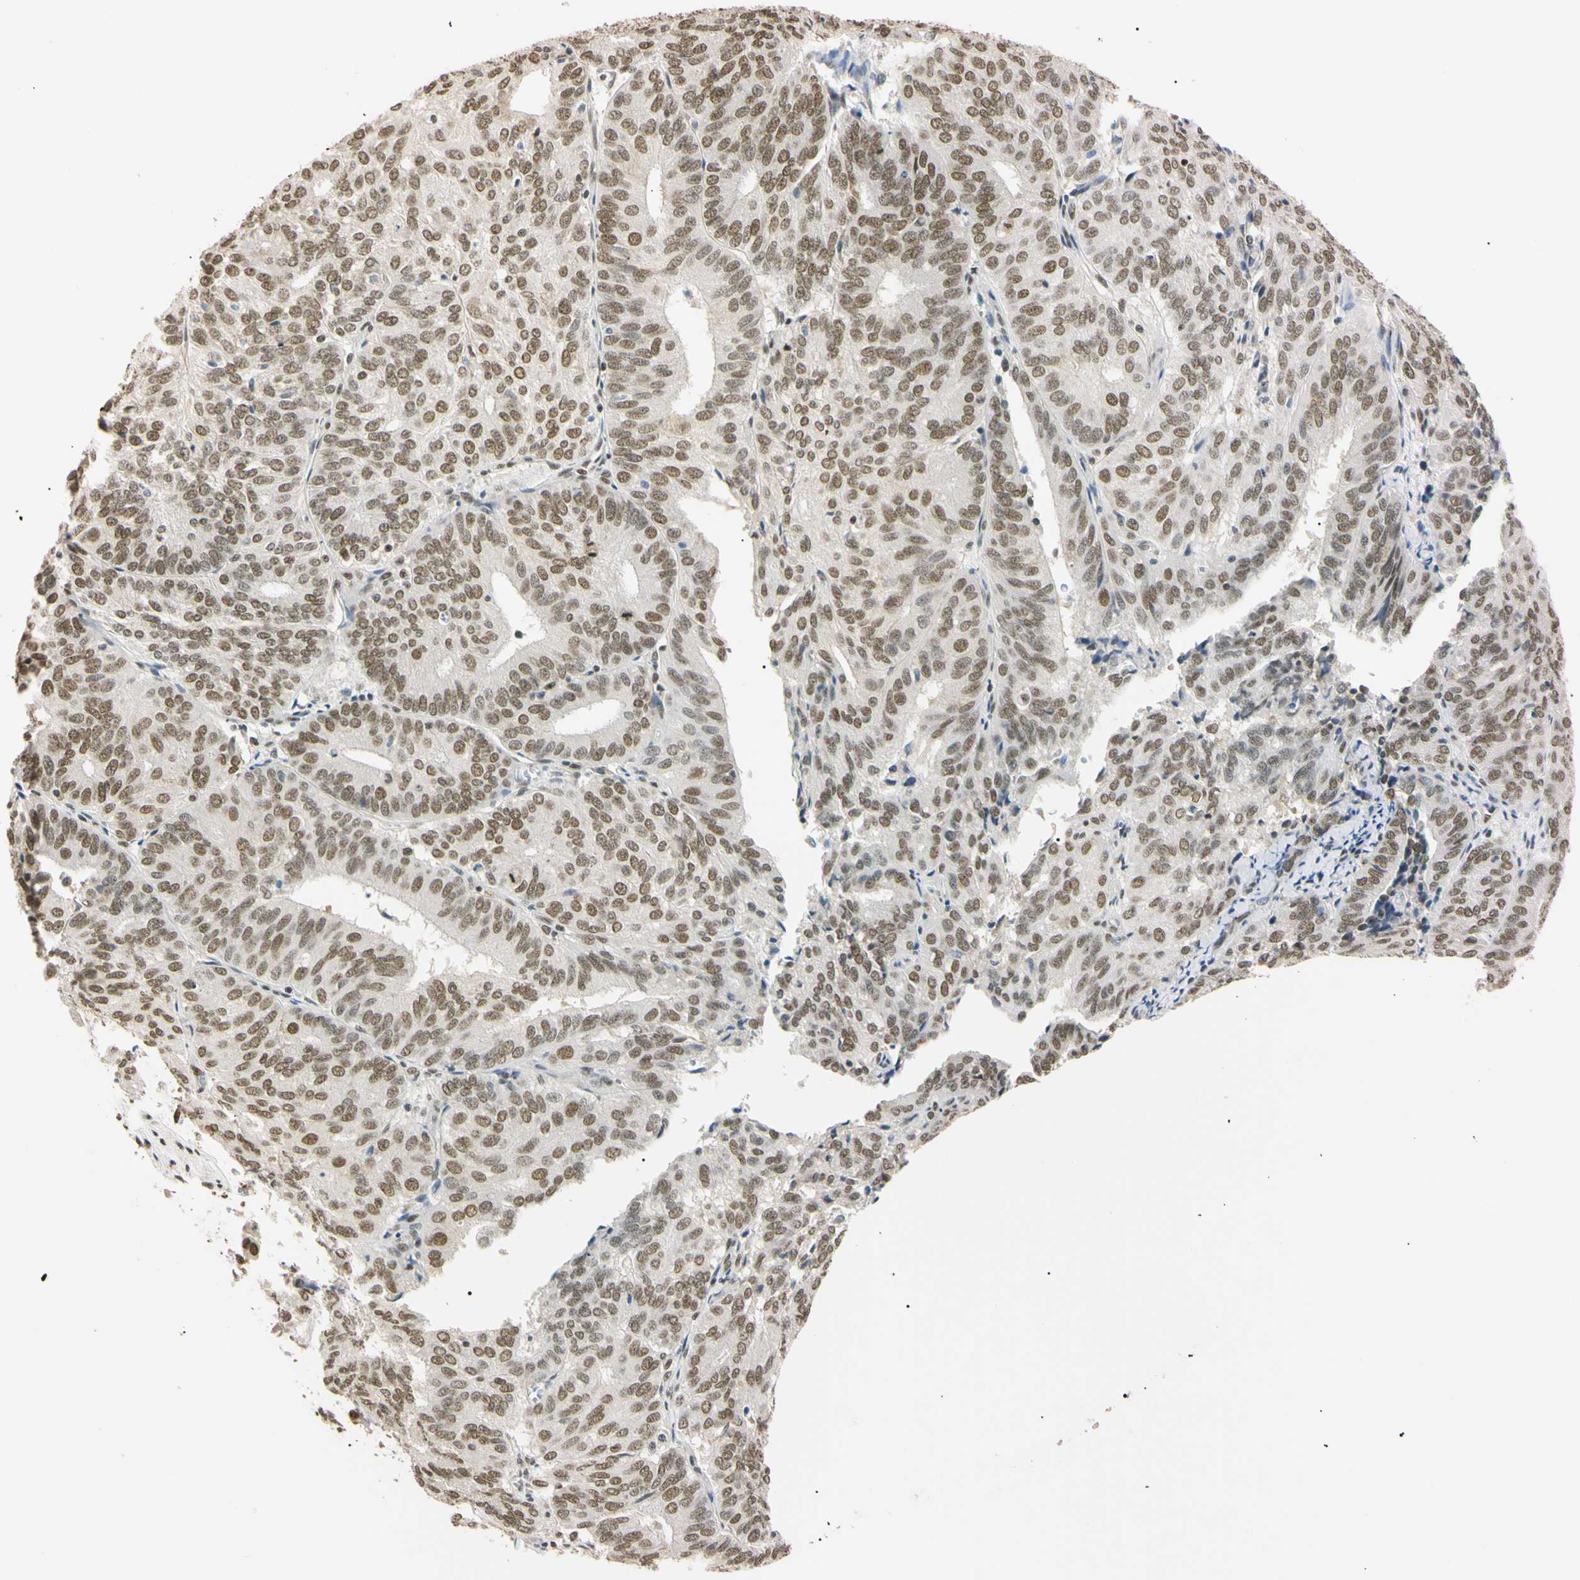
{"staining": {"intensity": "moderate", "quantity": ">75%", "location": "nuclear"}, "tissue": "endometrial cancer", "cell_type": "Tumor cells", "image_type": "cancer", "snomed": [{"axis": "morphology", "description": "Adenocarcinoma, NOS"}, {"axis": "topography", "description": "Uterus"}], "caption": "Protein analysis of endometrial cancer (adenocarcinoma) tissue demonstrates moderate nuclear expression in approximately >75% of tumor cells. The protein is shown in brown color, while the nuclei are stained blue.", "gene": "SMARCA5", "patient": {"sex": "female", "age": 60}}